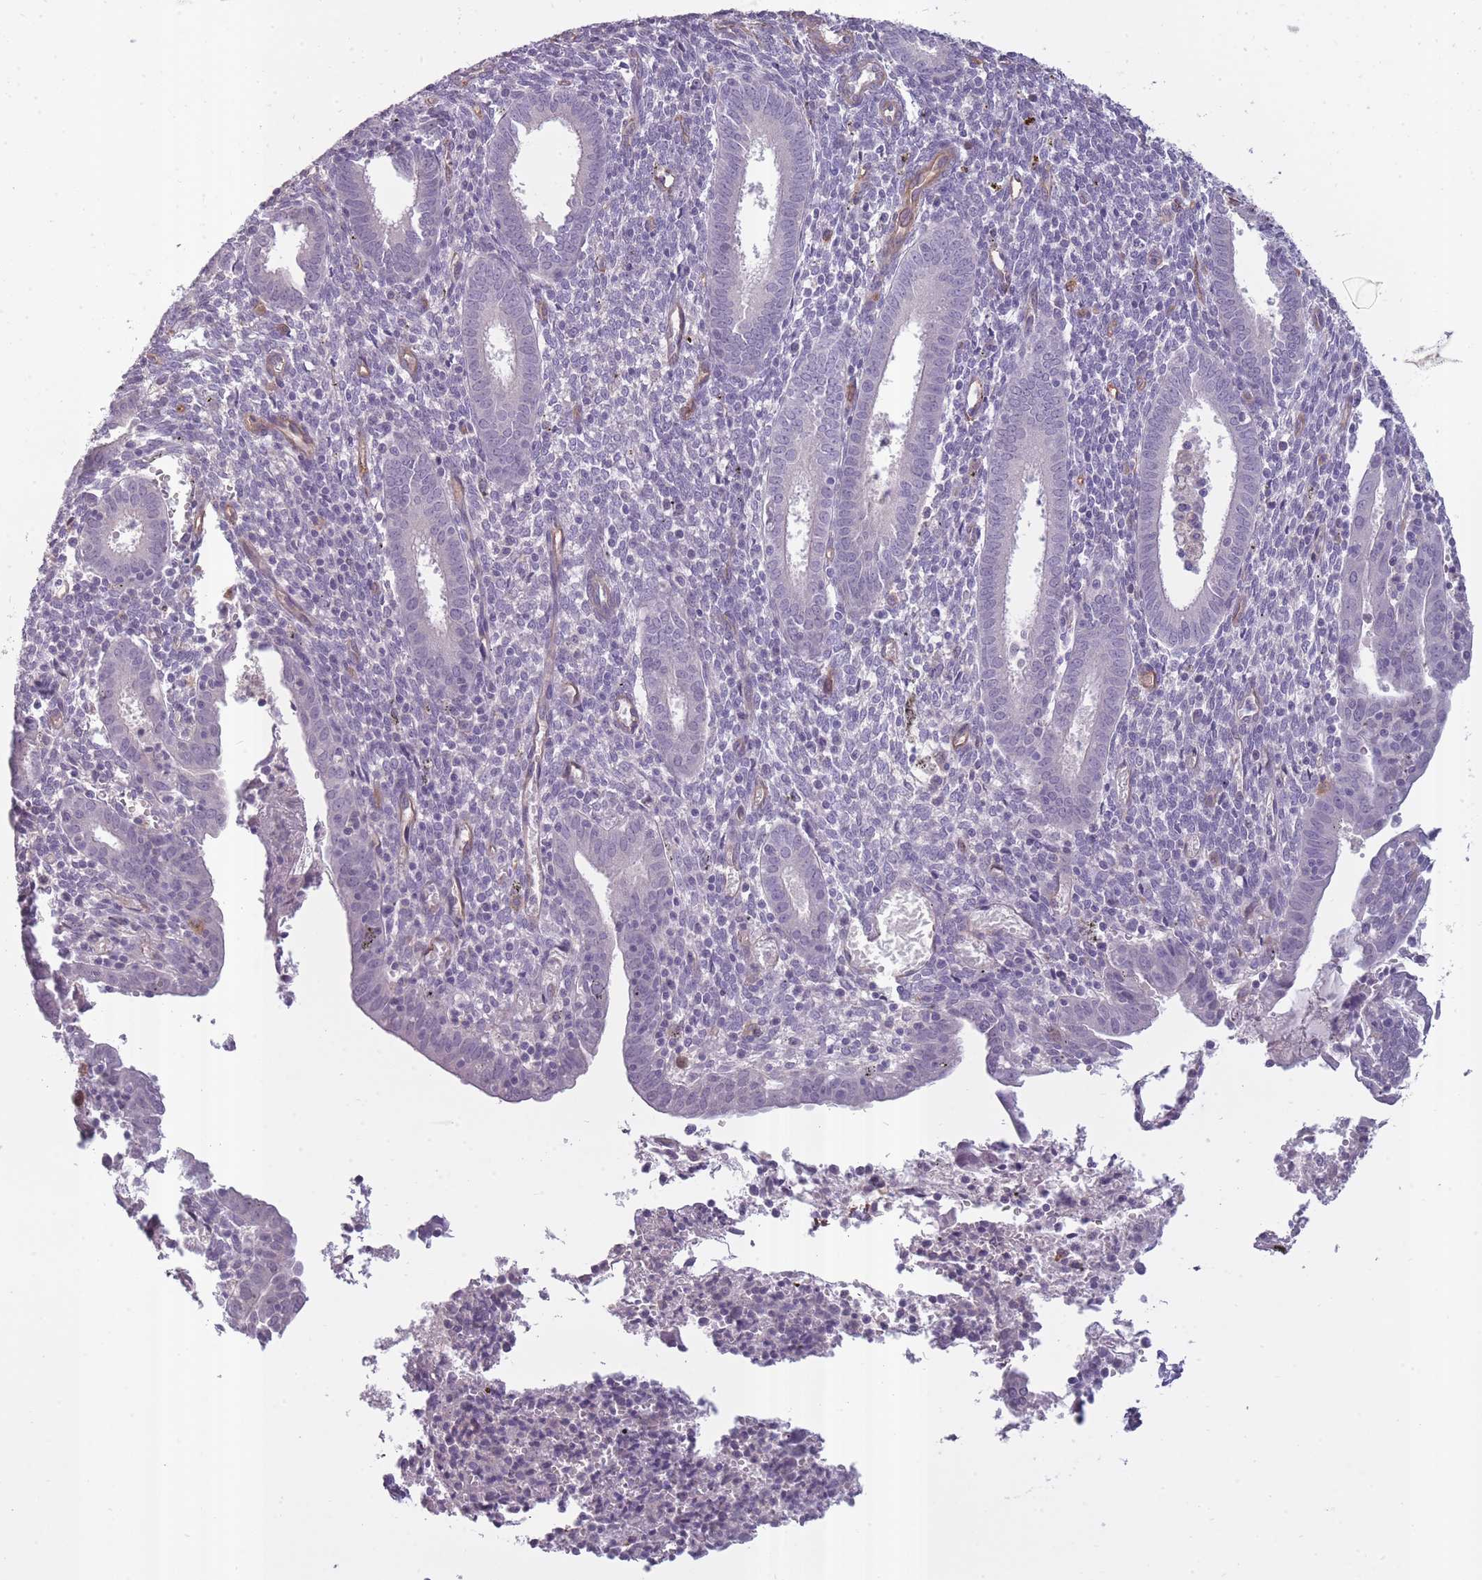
{"staining": {"intensity": "negative", "quantity": "none", "location": "none"}, "tissue": "endometrium", "cell_type": "Cells in endometrial stroma", "image_type": "normal", "snomed": [{"axis": "morphology", "description": "Normal tissue, NOS"}, {"axis": "topography", "description": "Endometrium"}], "caption": "IHC image of benign human endometrium stained for a protein (brown), which exhibits no expression in cells in endometrial stroma. (DAB (3,3'-diaminobenzidine) immunohistochemistry with hematoxylin counter stain).", "gene": "SLC8A2", "patient": {"sex": "female", "age": 41}}